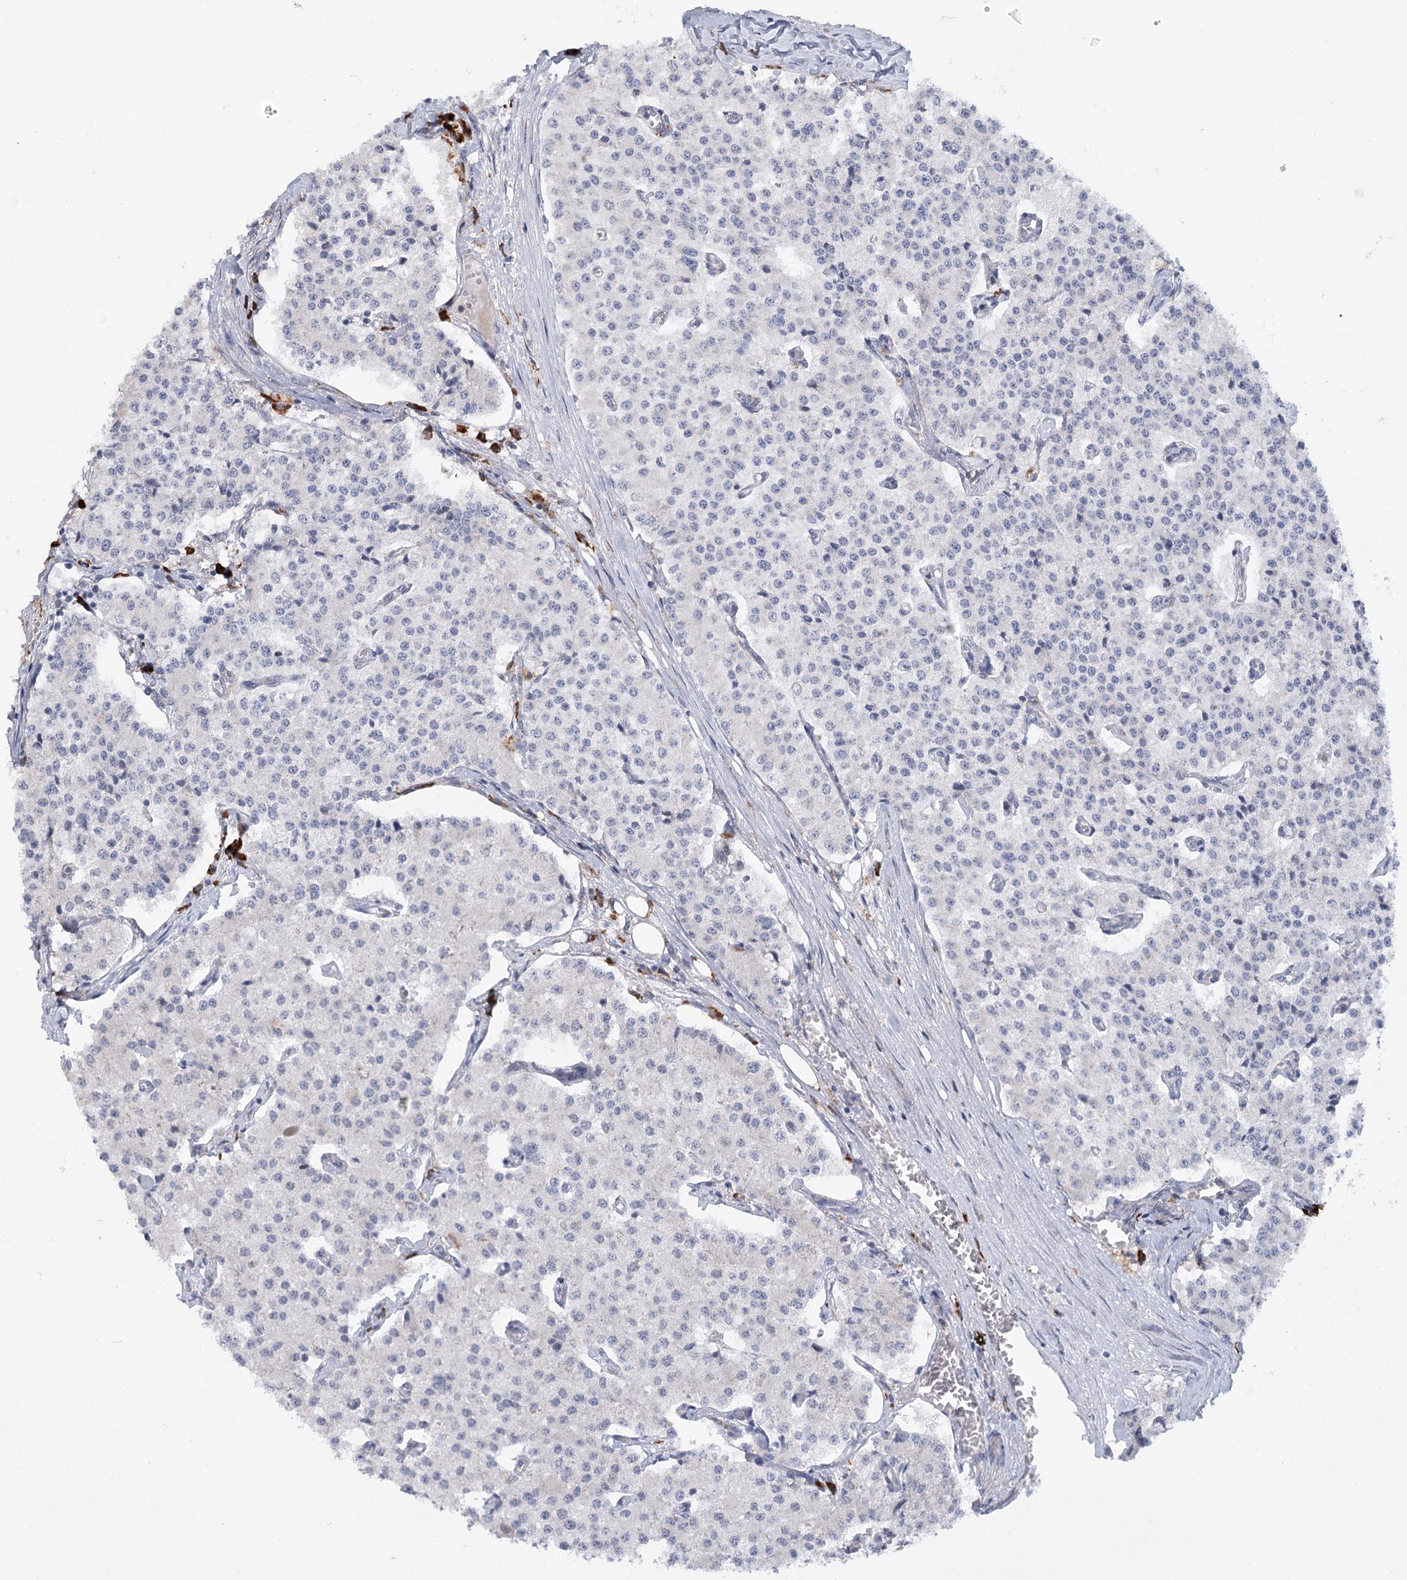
{"staining": {"intensity": "negative", "quantity": "none", "location": "none"}, "tissue": "carcinoid", "cell_type": "Tumor cells", "image_type": "cancer", "snomed": [{"axis": "morphology", "description": "Carcinoid, malignant, NOS"}, {"axis": "topography", "description": "Colon"}], "caption": "Immunohistochemical staining of human malignant carcinoid reveals no significant positivity in tumor cells. (IHC, brightfield microscopy, high magnification).", "gene": "NCKAP5", "patient": {"sex": "female", "age": 52}}